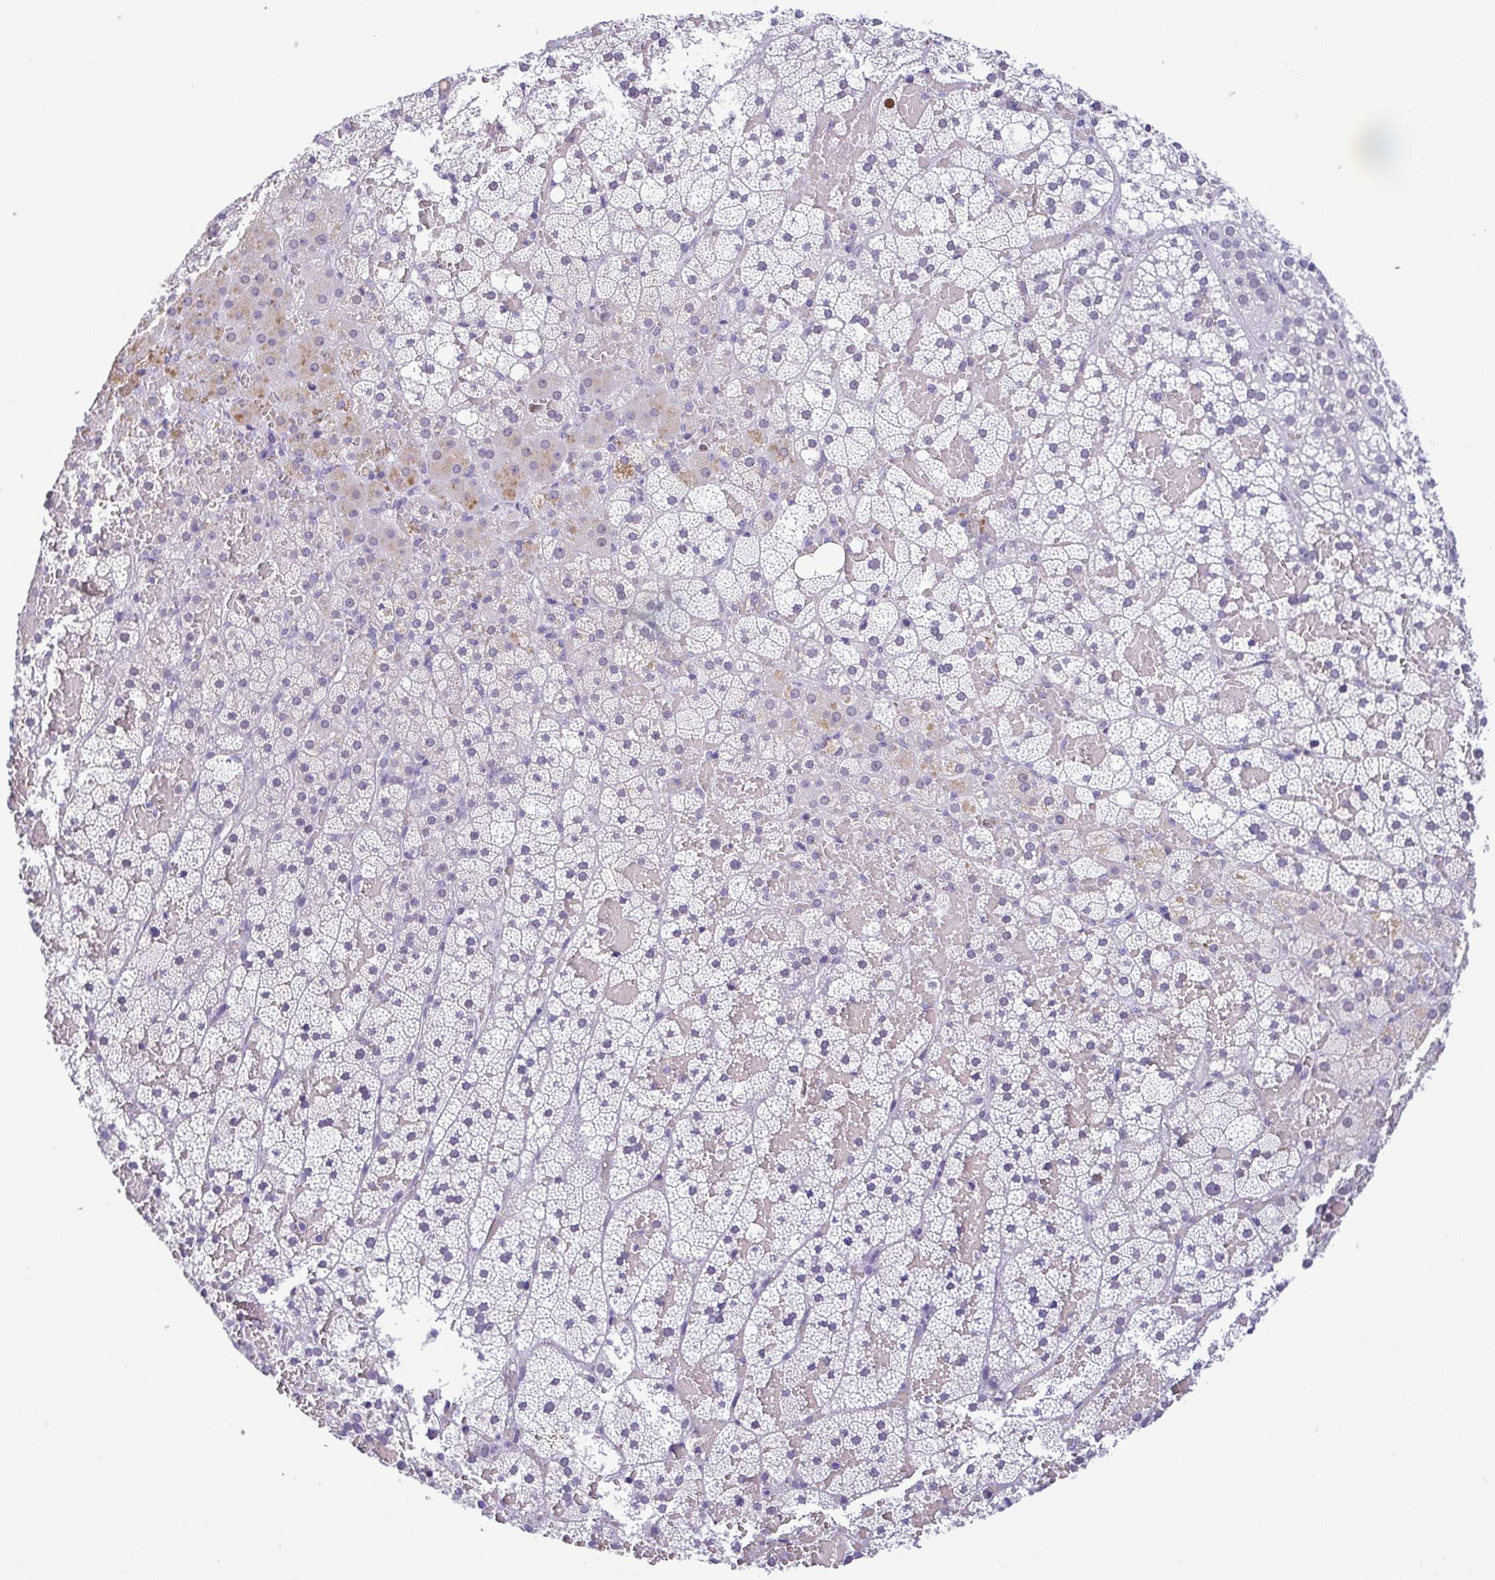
{"staining": {"intensity": "negative", "quantity": "none", "location": "none"}, "tissue": "adrenal gland", "cell_type": "Glandular cells", "image_type": "normal", "snomed": [{"axis": "morphology", "description": "Normal tissue, NOS"}, {"axis": "topography", "description": "Adrenal gland"}], "caption": "Immunohistochemistry of normal human adrenal gland shows no staining in glandular cells.", "gene": "TIPIN", "patient": {"sex": "male", "age": 53}}